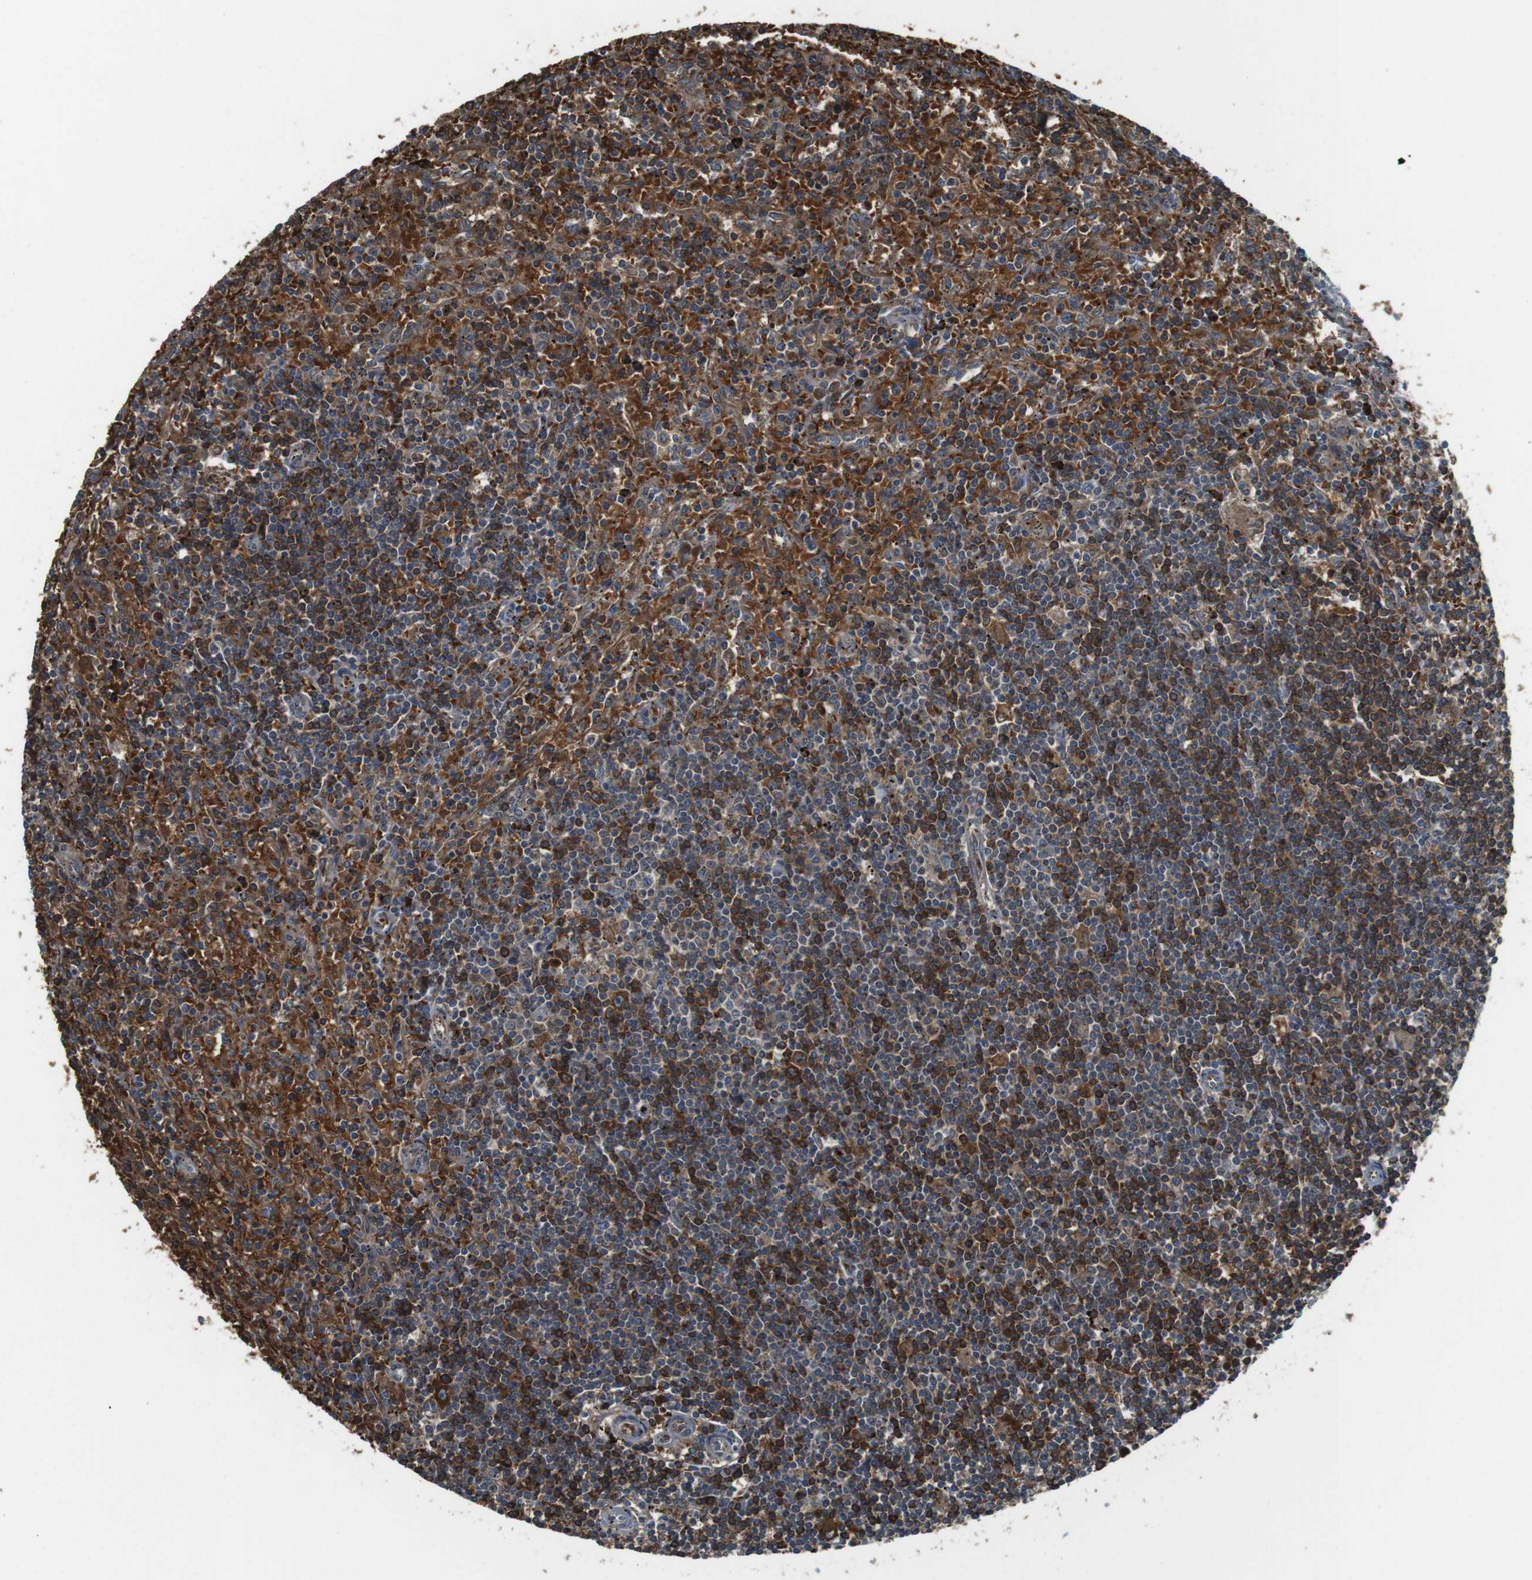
{"staining": {"intensity": "strong", "quantity": "25%-75%", "location": "cytoplasmic/membranous"}, "tissue": "lymphoma", "cell_type": "Tumor cells", "image_type": "cancer", "snomed": [{"axis": "morphology", "description": "Malignant lymphoma, non-Hodgkin's type, Low grade"}, {"axis": "topography", "description": "Spleen"}], "caption": "Strong cytoplasmic/membranous positivity for a protein is seen in approximately 25%-75% of tumor cells of lymphoma using immunohistochemistry (IHC).", "gene": "LRRC3B", "patient": {"sex": "male", "age": 76}}